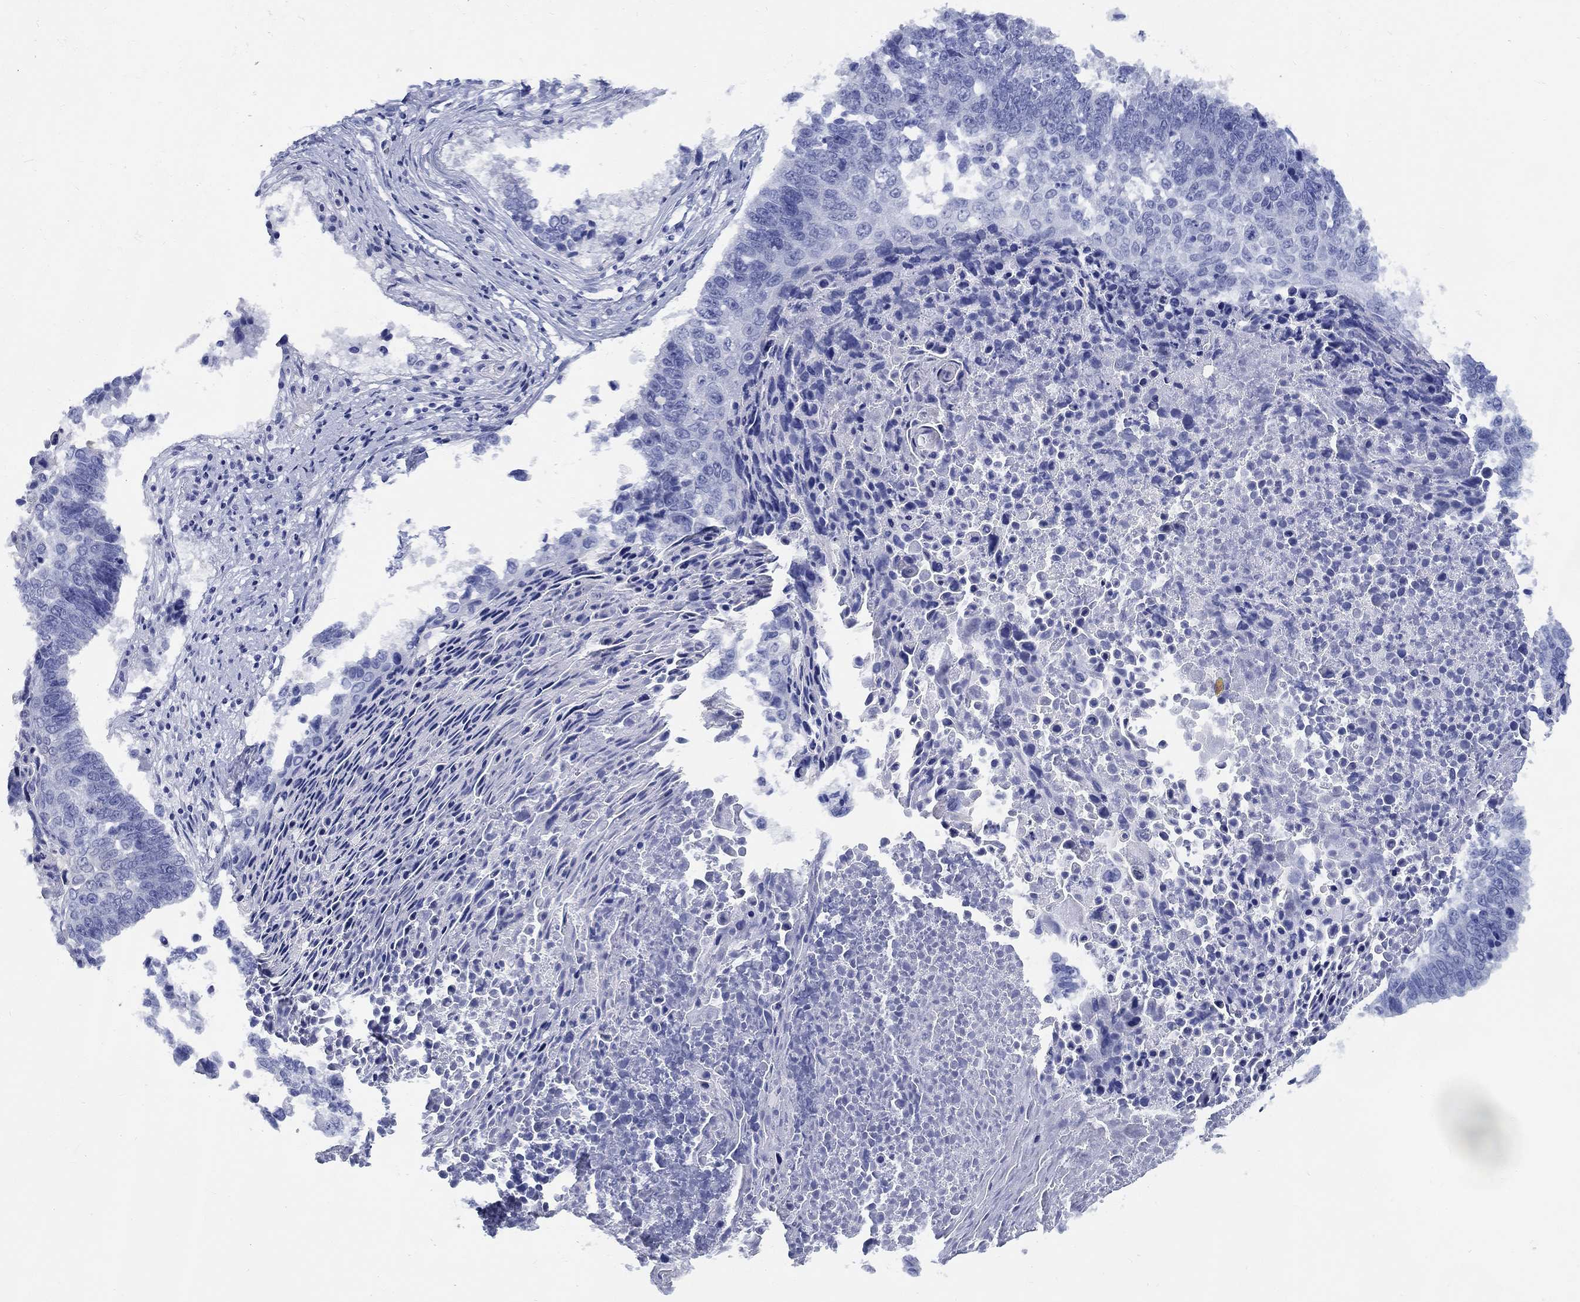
{"staining": {"intensity": "negative", "quantity": "none", "location": "none"}, "tissue": "lung cancer", "cell_type": "Tumor cells", "image_type": "cancer", "snomed": [{"axis": "morphology", "description": "Squamous cell carcinoma, NOS"}, {"axis": "topography", "description": "Lung"}], "caption": "High power microscopy histopathology image of an immunohistochemistry (IHC) photomicrograph of lung squamous cell carcinoma, revealing no significant positivity in tumor cells. (Brightfield microscopy of DAB (3,3'-diaminobenzidine) immunohistochemistry (IHC) at high magnification).", "gene": "FBXO2", "patient": {"sex": "male", "age": 73}}